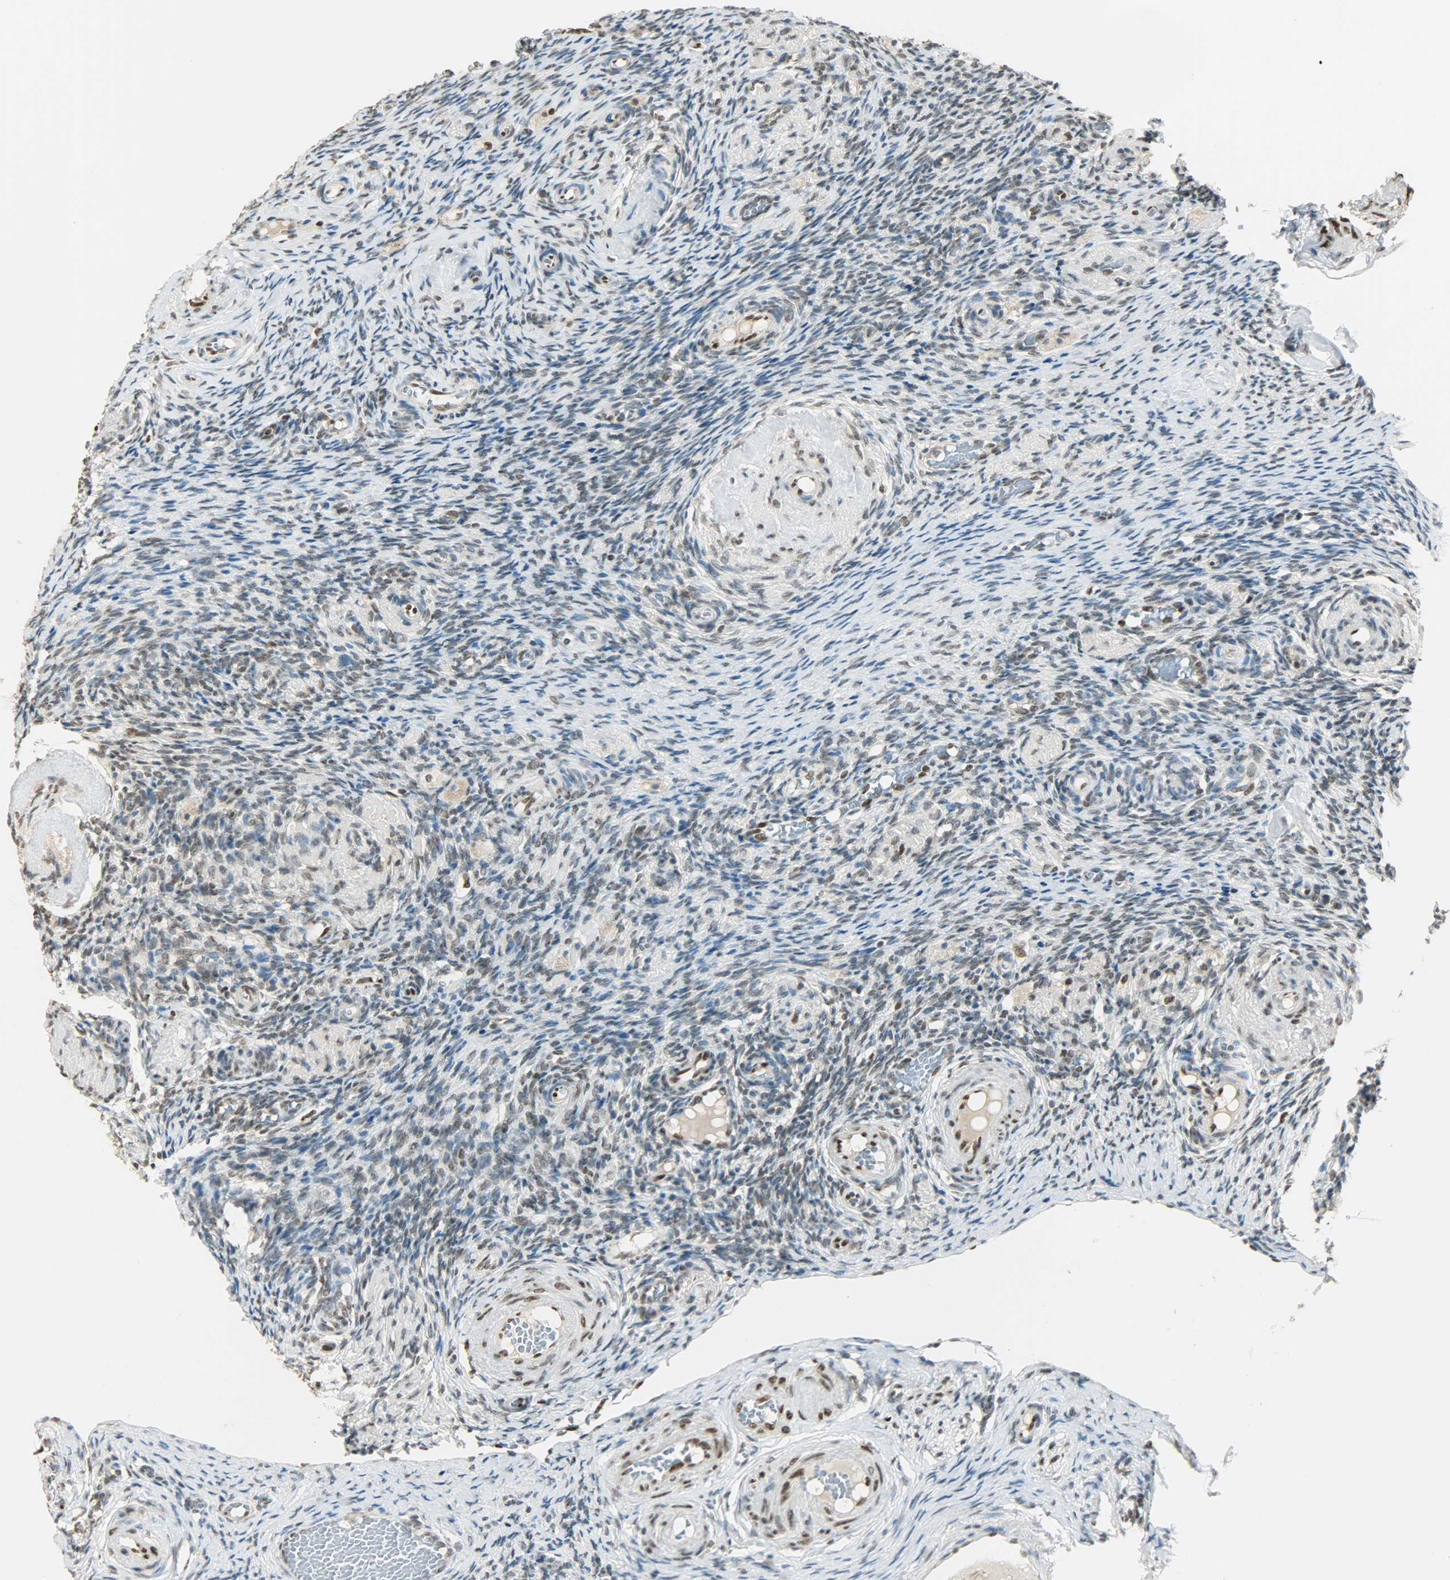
{"staining": {"intensity": "strong", "quantity": ">75%", "location": "nuclear"}, "tissue": "ovary", "cell_type": "Follicle cells", "image_type": "normal", "snomed": [{"axis": "morphology", "description": "Normal tissue, NOS"}, {"axis": "topography", "description": "Ovary"}], "caption": "Strong nuclear staining for a protein is seen in about >75% of follicle cells of benign ovary using immunohistochemistry.", "gene": "MYEF2", "patient": {"sex": "female", "age": 60}}